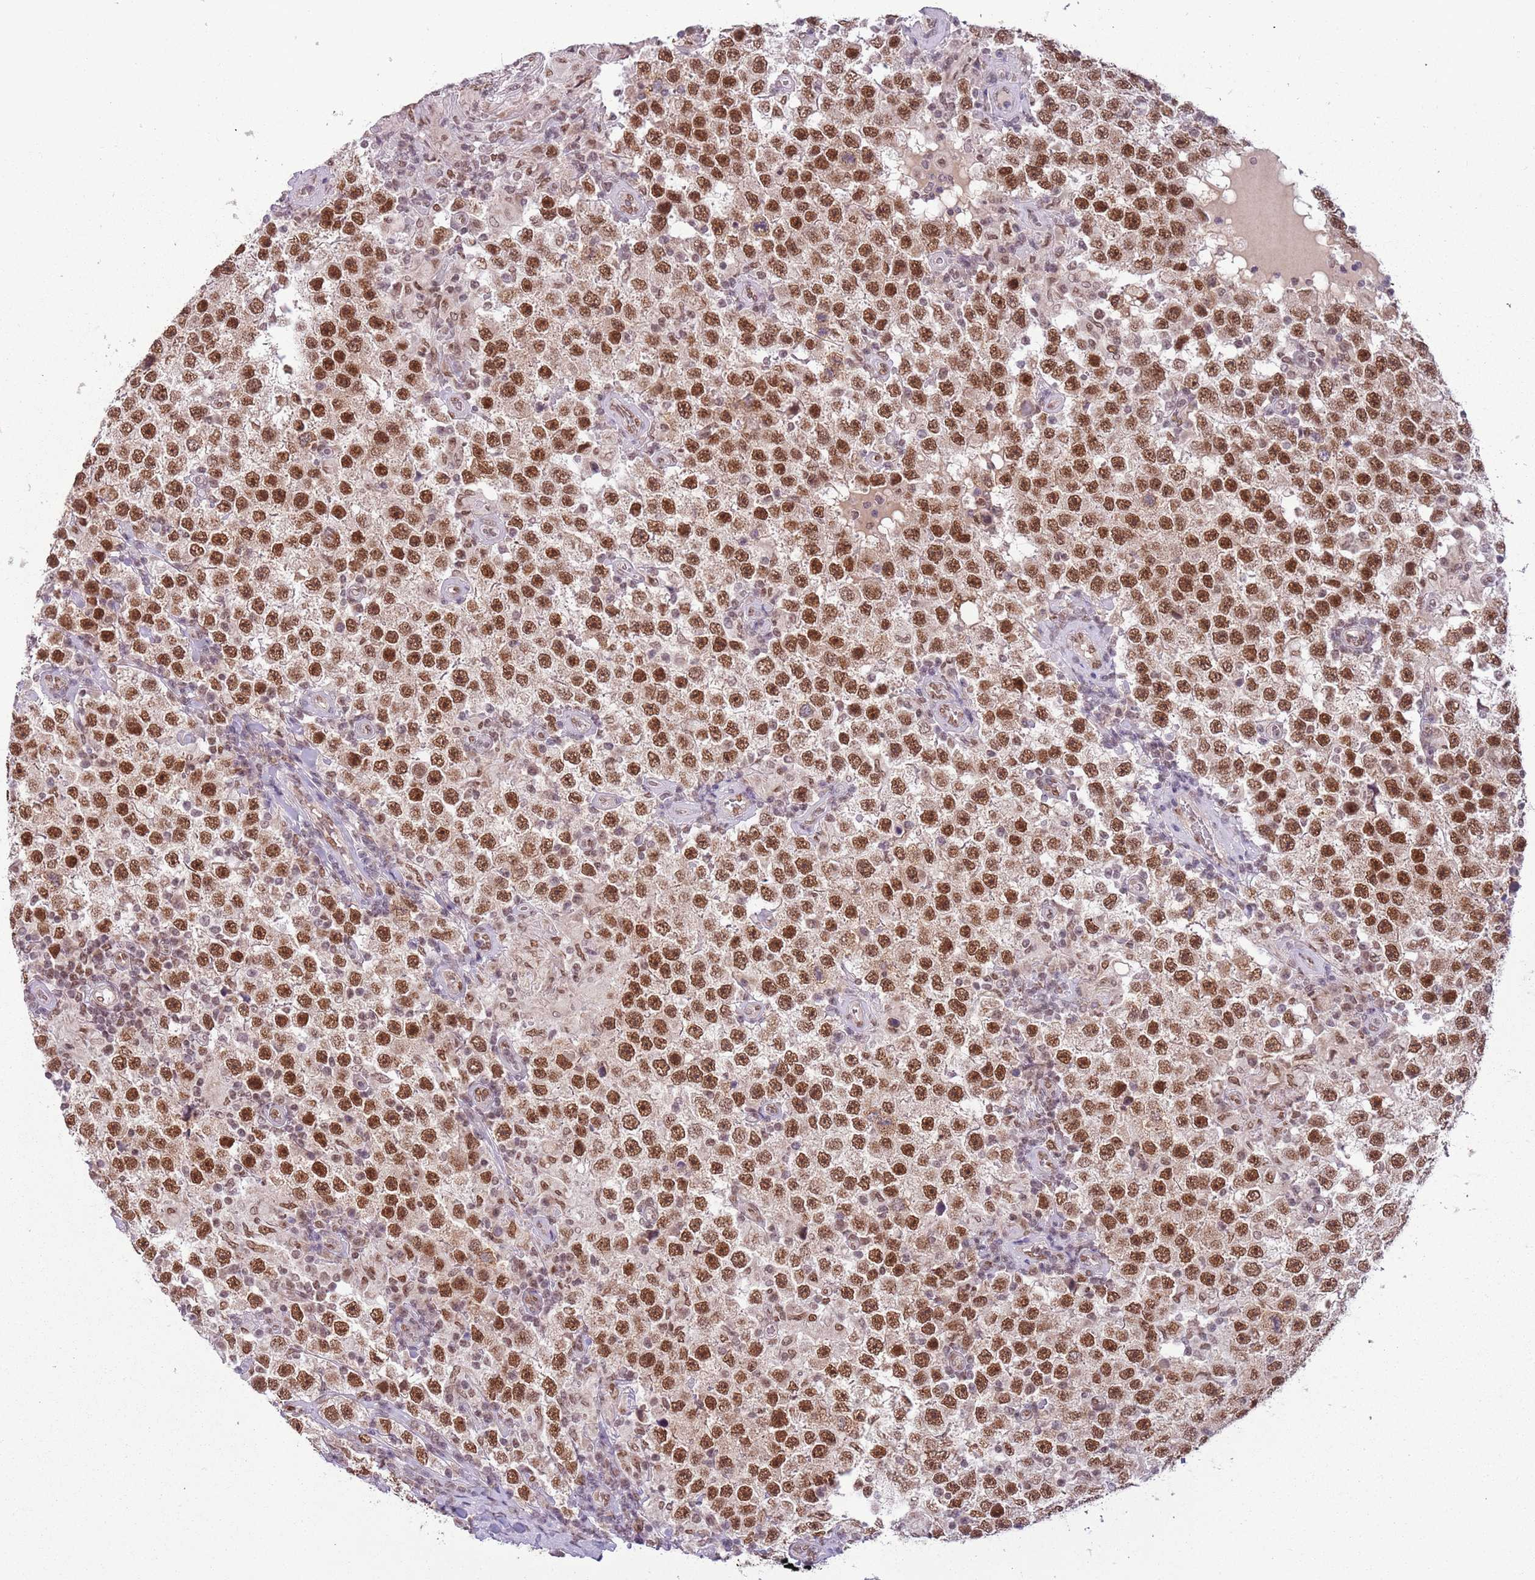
{"staining": {"intensity": "strong", "quantity": ">75%", "location": "nuclear"}, "tissue": "testis cancer", "cell_type": "Tumor cells", "image_type": "cancer", "snomed": [{"axis": "morphology", "description": "Normal tissue, NOS"}, {"axis": "morphology", "description": "Urothelial carcinoma, High grade"}, {"axis": "morphology", "description": "Seminoma, NOS"}, {"axis": "morphology", "description": "Carcinoma, Embryonal, NOS"}, {"axis": "topography", "description": "Urinary bladder"}, {"axis": "topography", "description": "Testis"}], "caption": "Immunohistochemistry (IHC) staining of testis urothelial carcinoma (high-grade), which exhibits high levels of strong nuclear positivity in approximately >75% of tumor cells indicating strong nuclear protein expression. The staining was performed using DAB (3,3'-diaminobenzidine) (brown) for protein detection and nuclei were counterstained in hematoxylin (blue).", "gene": "FAM120AOS", "patient": {"sex": "male", "age": 41}}